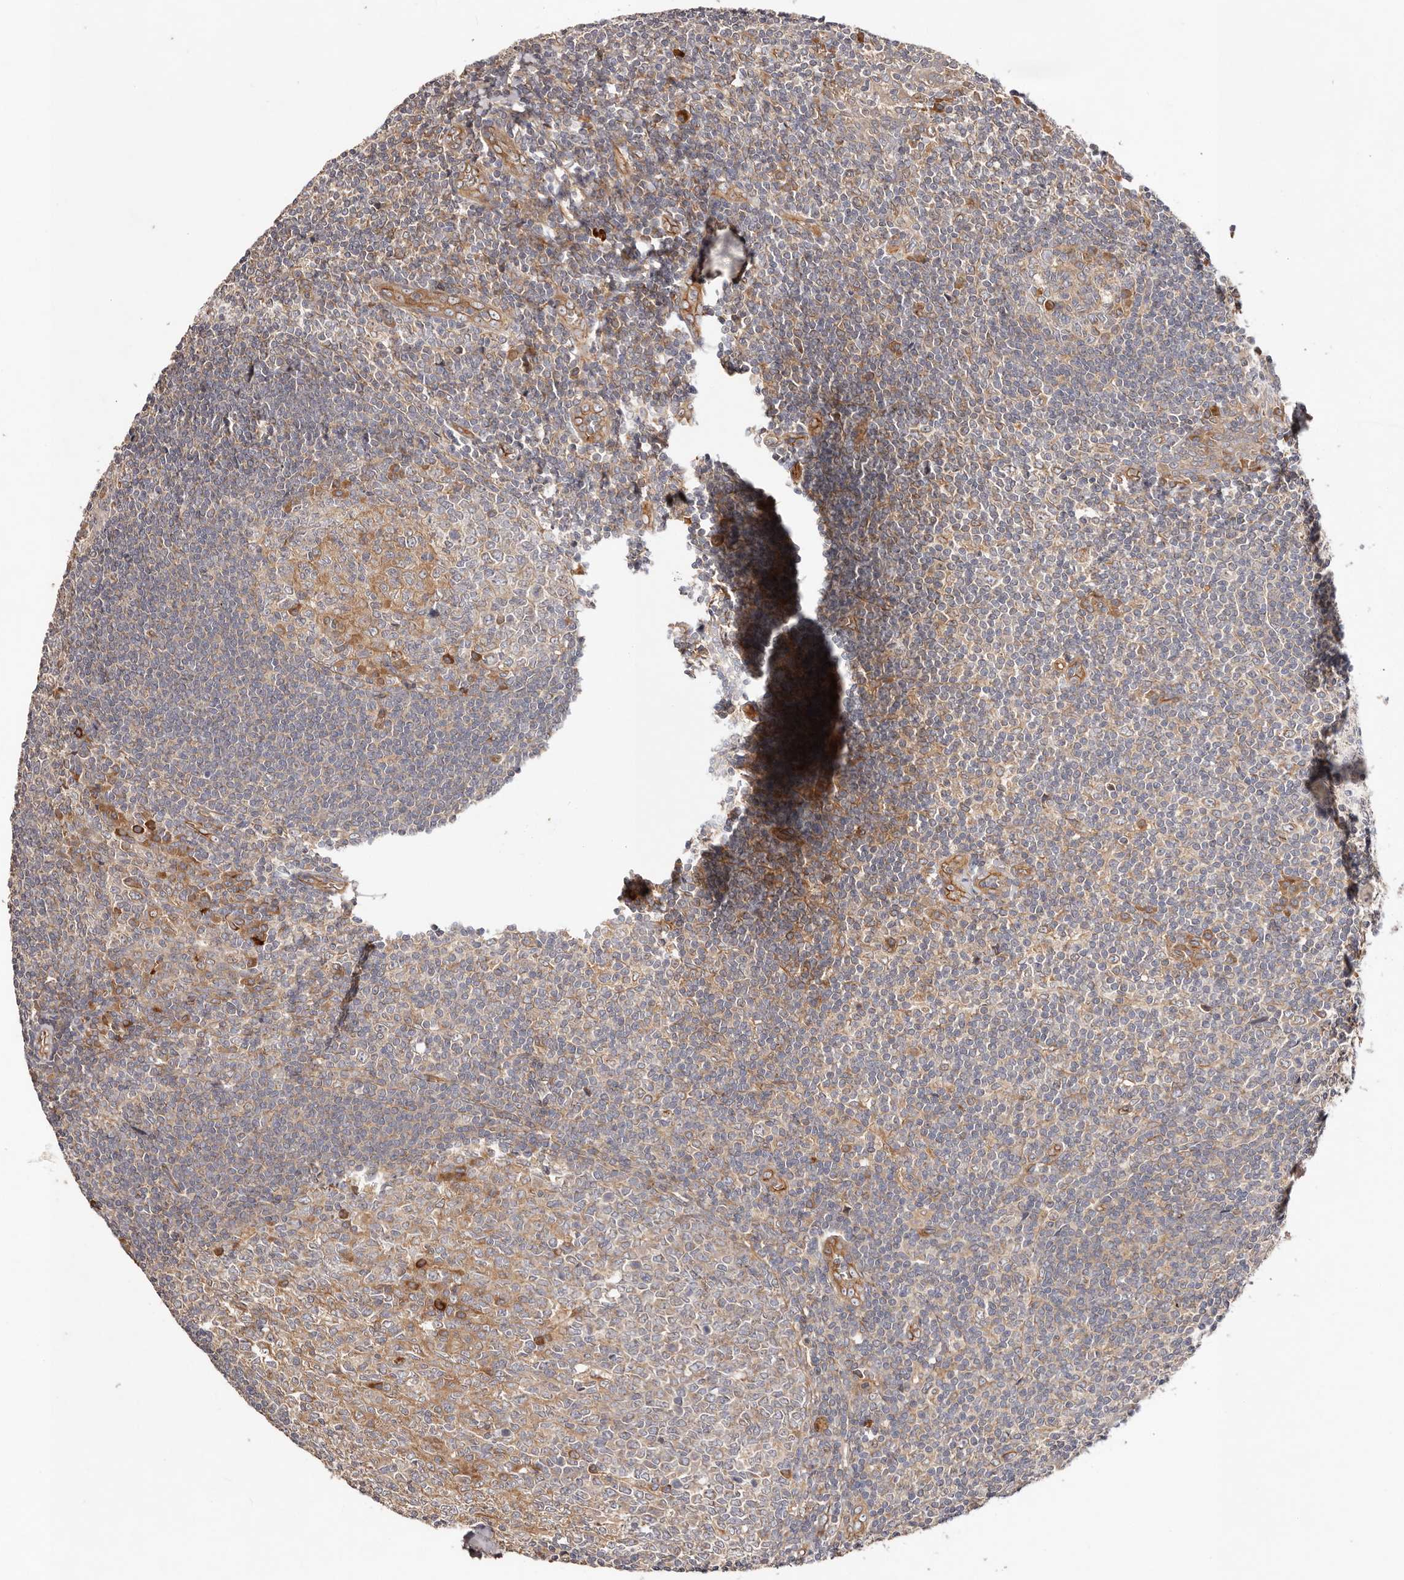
{"staining": {"intensity": "moderate", "quantity": "<25%", "location": "cytoplasmic/membranous"}, "tissue": "tonsil", "cell_type": "Germinal center cells", "image_type": "normal", "snomed": [{"axis": "morphology", "description": "Normal tissue, NOS"}, {"axis": "topography", "description": "Tonsil"}], "caption": "Moderate cytoplasmic/membranous expression is identified in about <25% of germinal center cells in normal tonsil.", "gene": "MACF1", "patient": {"sex": "male", "age": 27}}